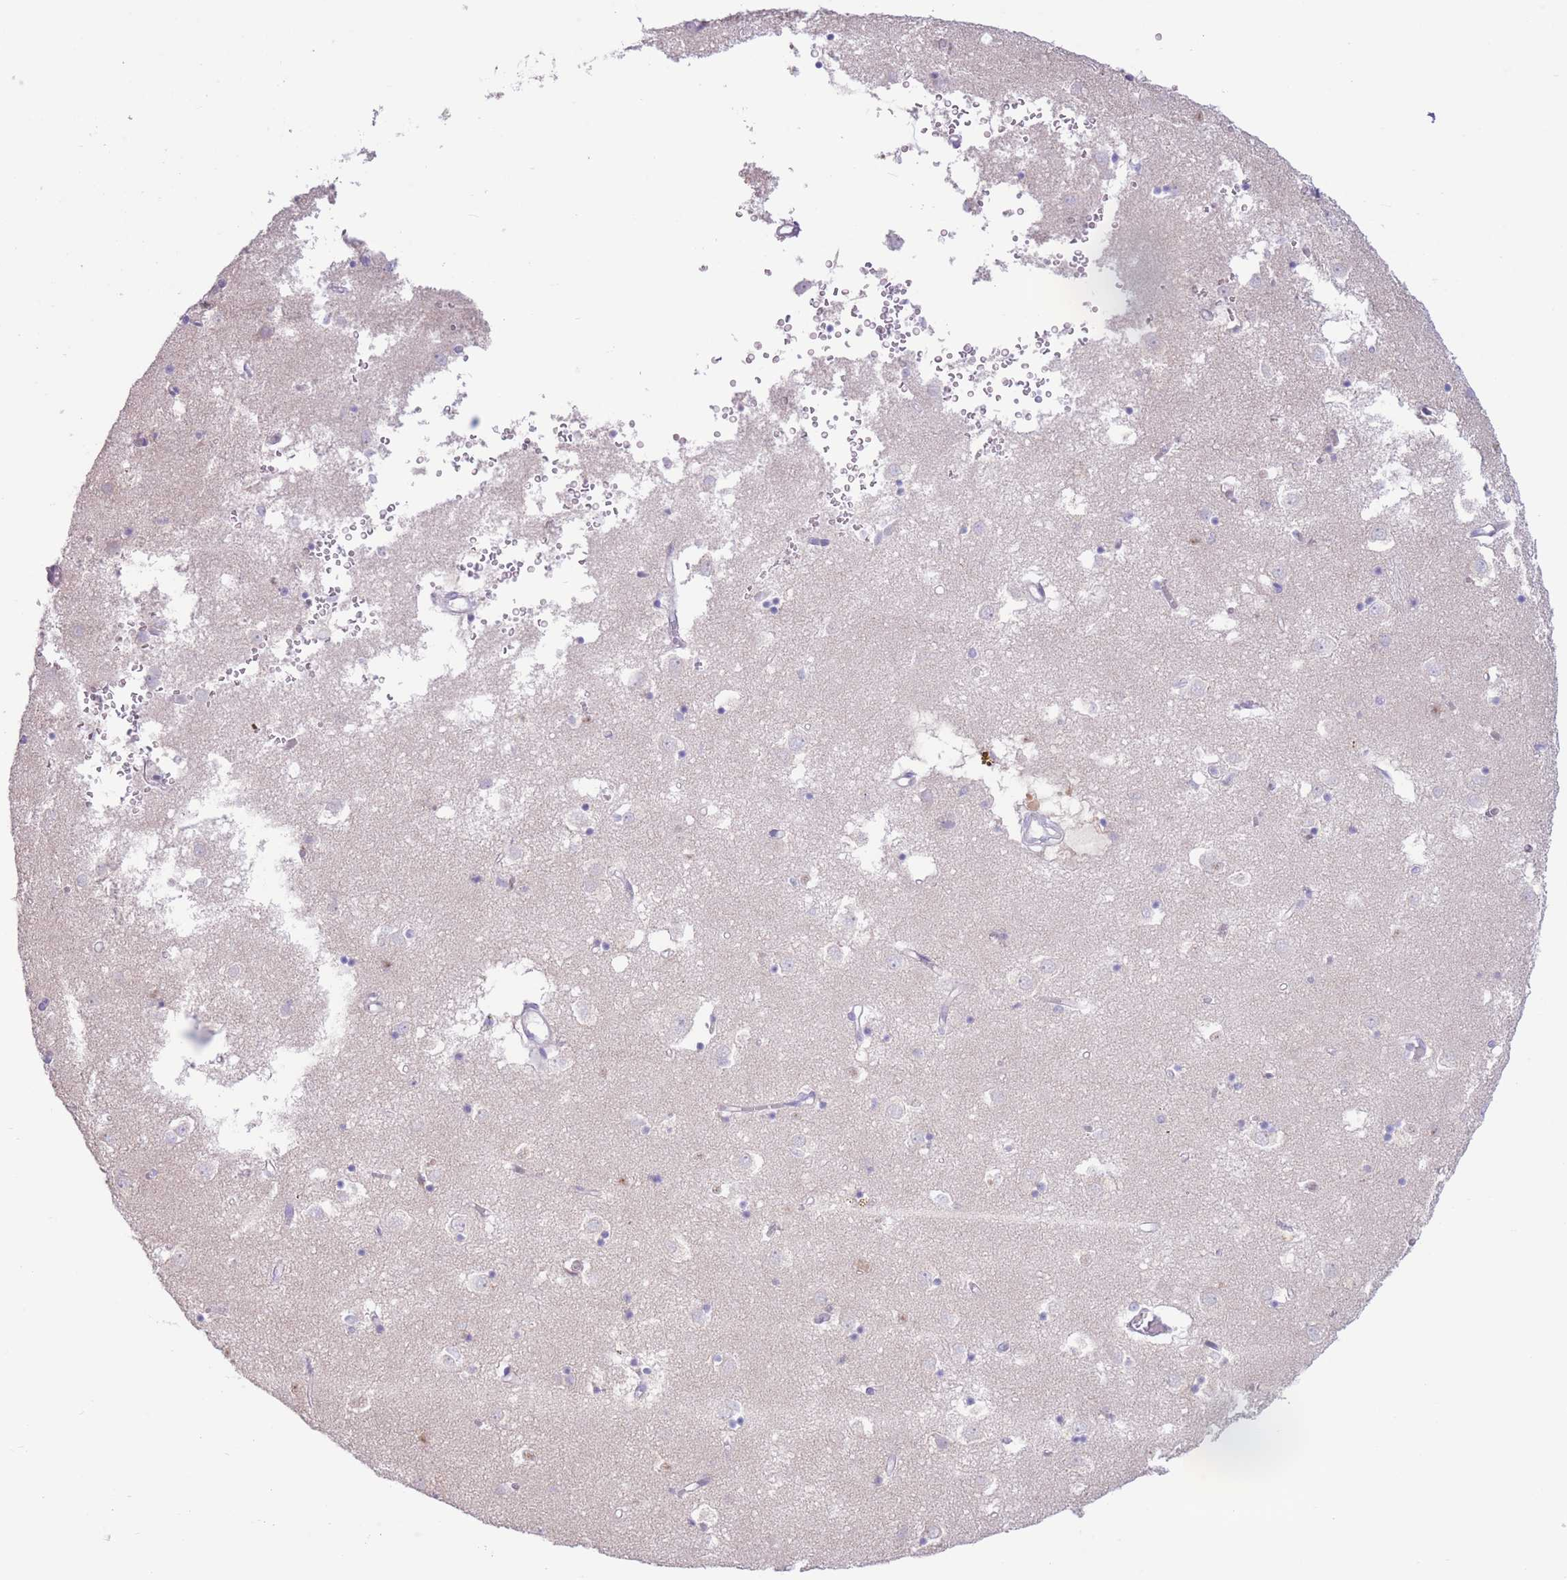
{"staining": {"intensity": "negative", "quantity": "none", "location": "none"}, "tissue": "caudate", "cell_type": "Glial cells", "image_type": "normal", "snomed": [{"axis": "morphology", "description": "Normal tissue, NOS"}, {"axis": "topography", "description": "Lateral ventricle wall"}], "caption": "Immunohistochemistry (IHC) image of unremarkable caudate: human caudate stained with DAB (3,3'-diaminobenzidine) exhibits no significant protein expression in glial cells.", "gene": "FAH", "patient": {"sex": "male", "age": 70}}